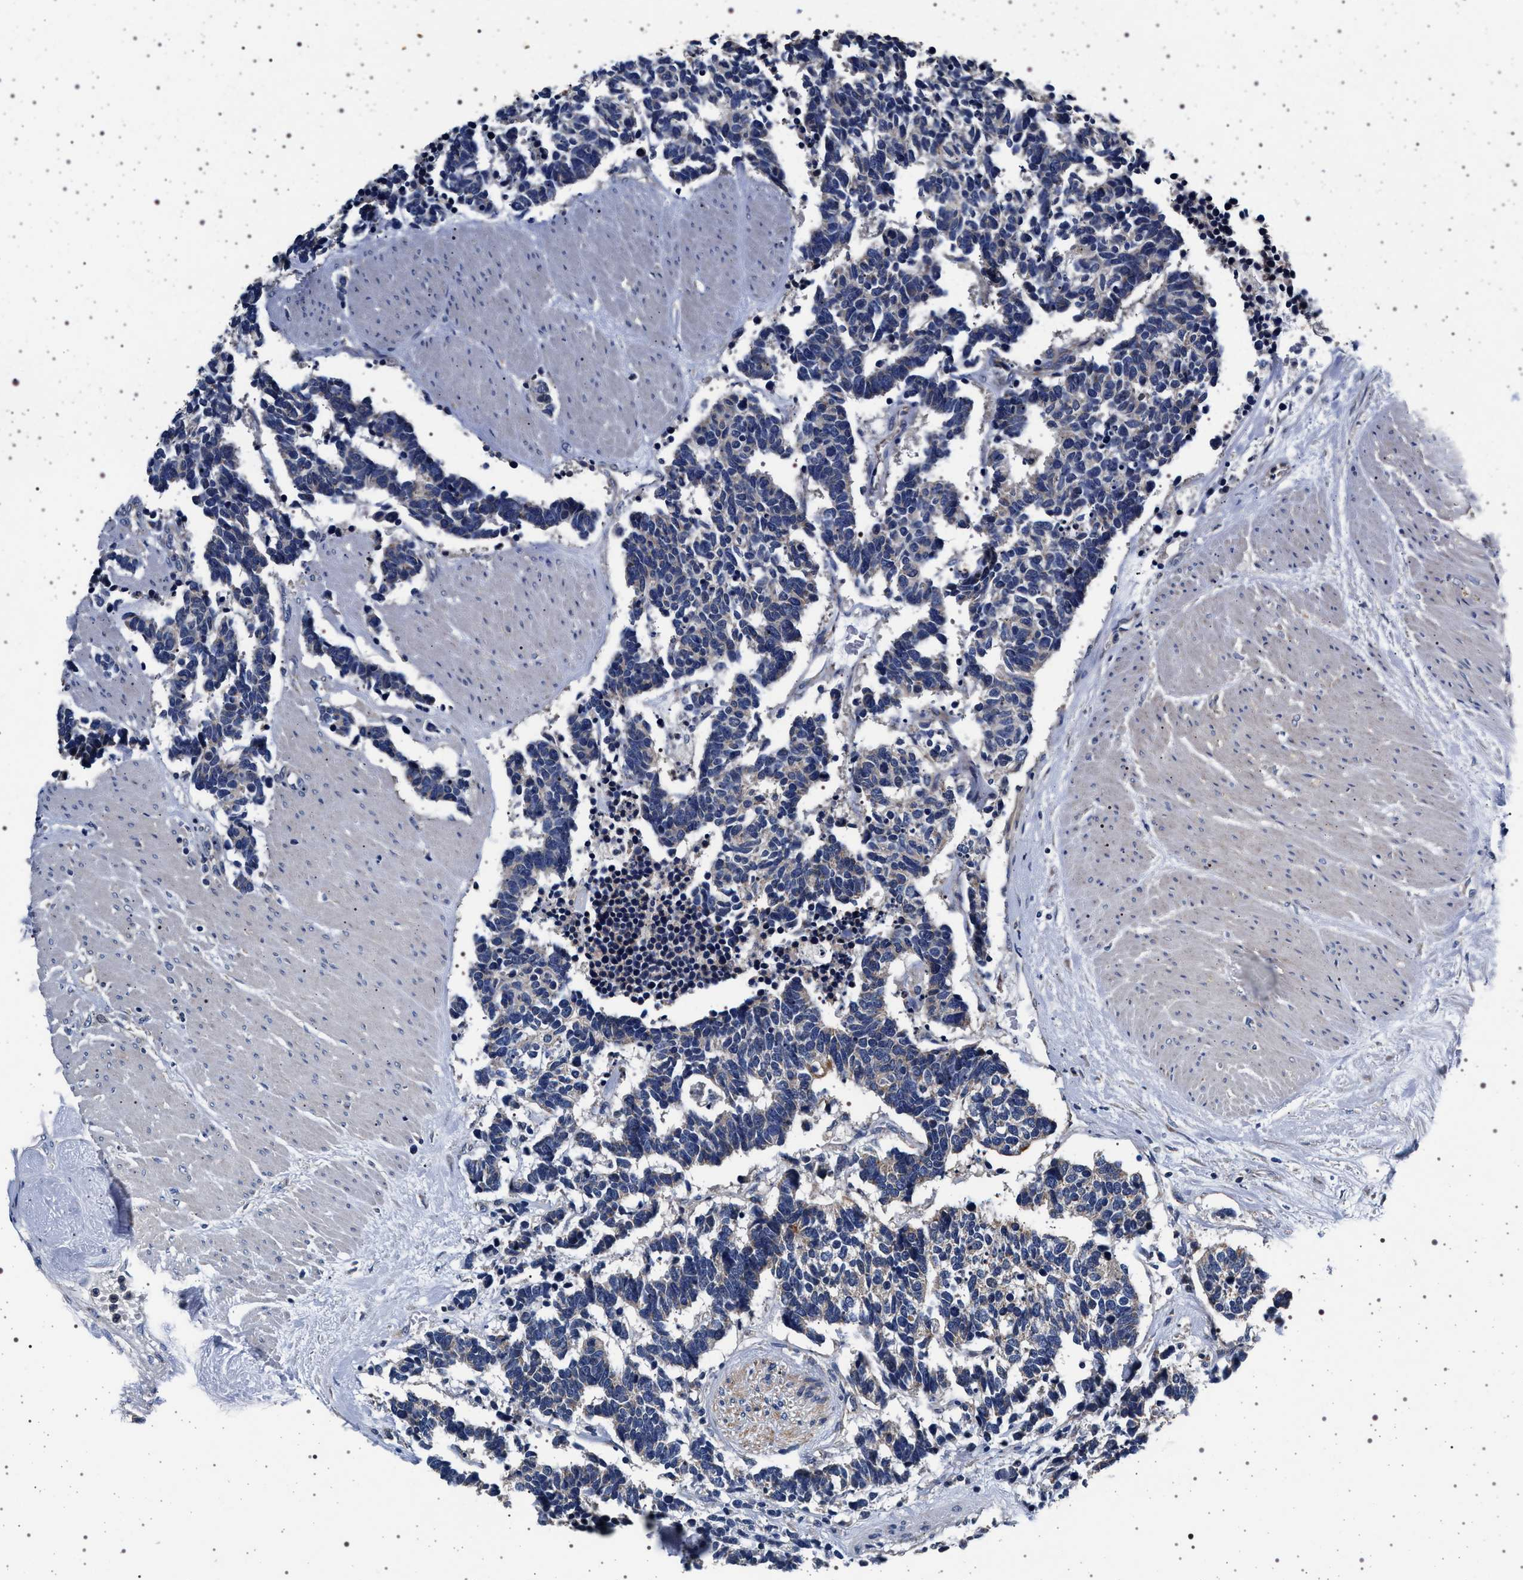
{"staining": {"intensity": "negative", "quantity": "none", "location": "none"}, "tissue": "carcinoid", "cell_type": "Tumor cells", "image_type": "cancer", "snomed": [{"axis": "morphology", "description": "Carcinoma, NOS"}, {"axis": "morphology", "description": "Carcinoid, malignant, NOS"}, {"axis": "topography", "description": "Urinary bladder"}], "caption": "This is an immunohistochemistry micrograph of human carcinoid. There is no staining in tumor cells.", "gene": "MAP3K2", "patient": {"sex": "male", "age": 57}}